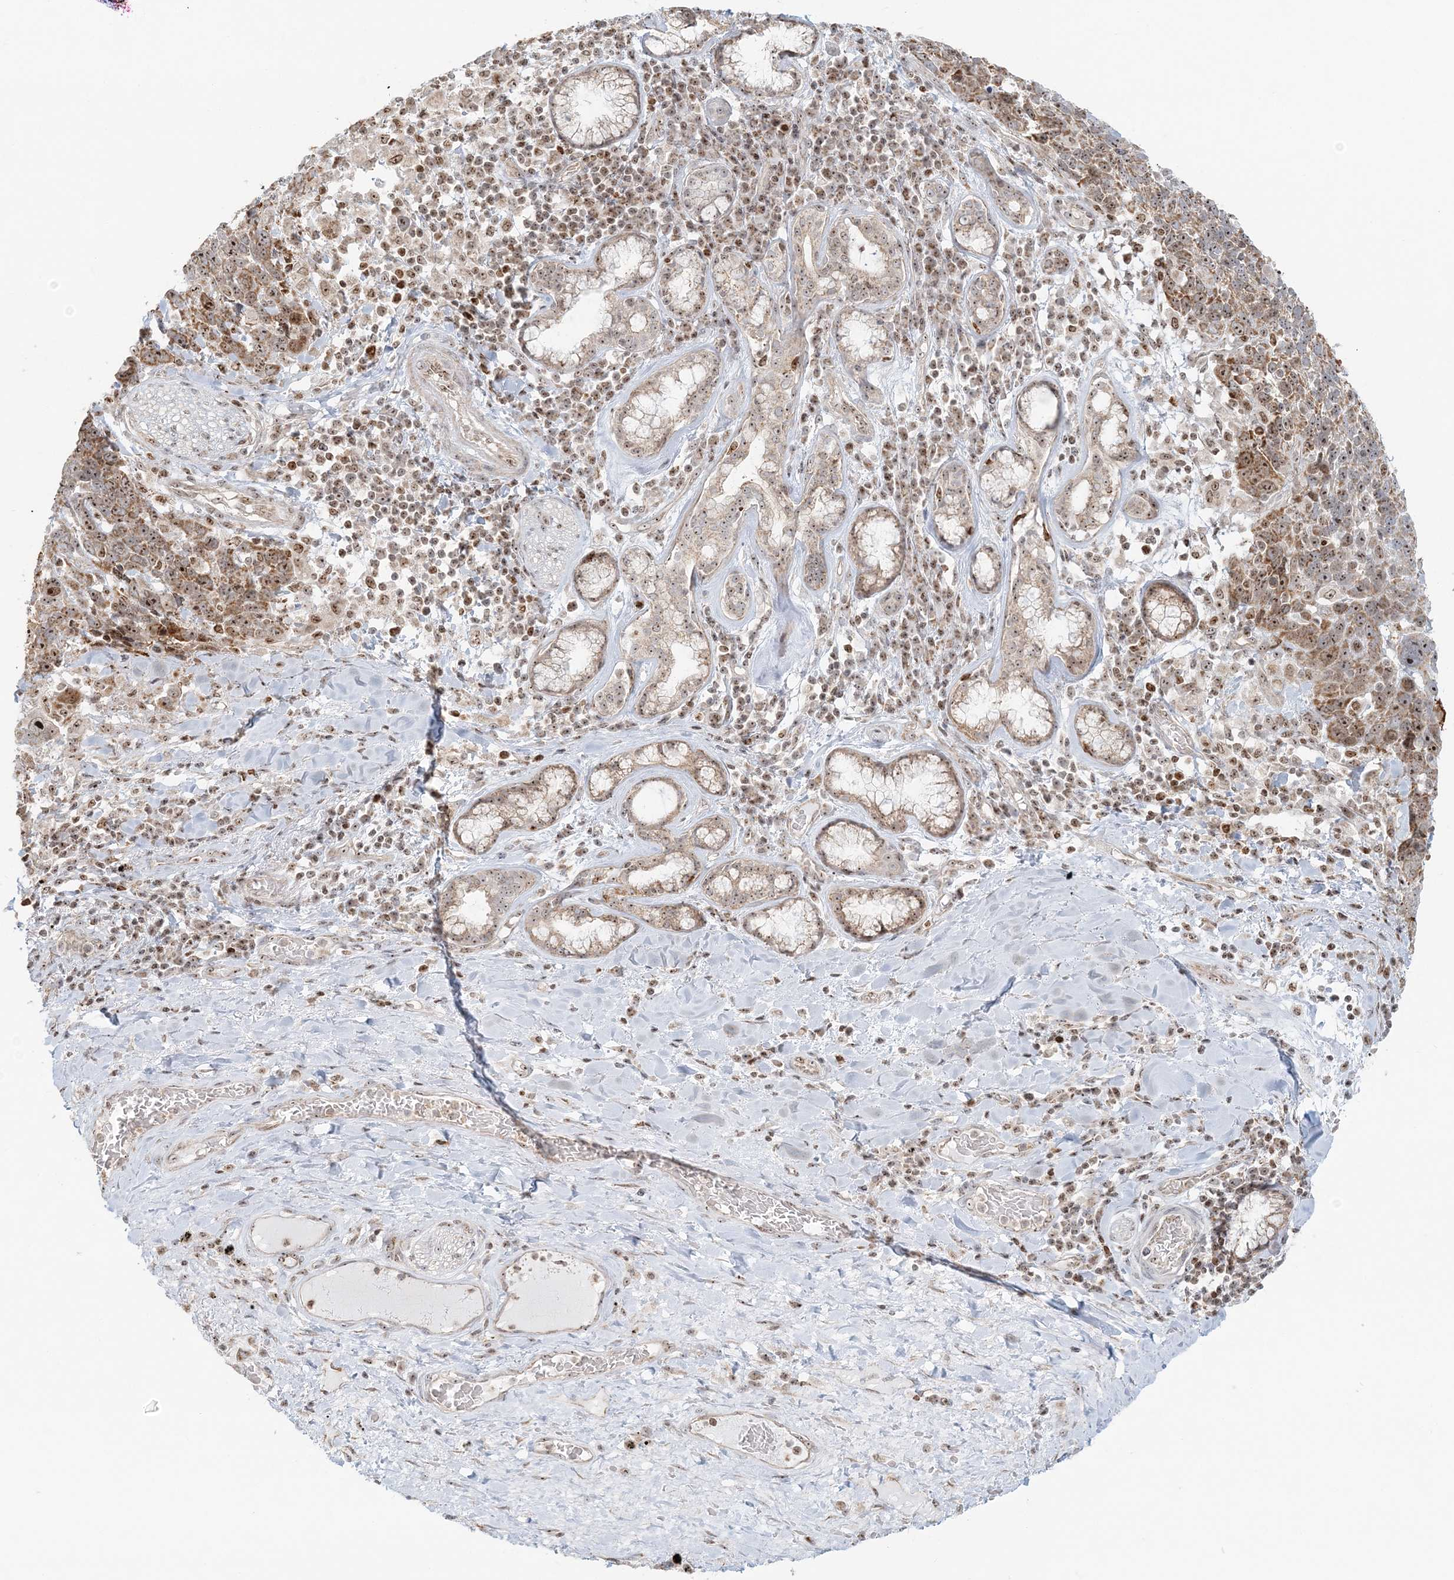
{"staining": {"intensity": "moderate", "quantity": ">75%", "location": "cytoplasmic/membranous,nuclear"}, "tissue": "lung cancer", "cell_type": "Tumor cells", "image_type": "cancer", "snomed": [{"axis": "morphology", "description": "Squamous cell carcinoma, NOS"}, {"axis": "topography", "description": "Lung"}], "caption": "This histopathology image exhibits IHC staining of lung squamous cell carcinoma, with medium moderate cytoplasmic/membranous and nuclear expression in approximately >75% of tumor cells.", "gene": "UBE2F", "patient": {"sex": "male", "age": 66}}